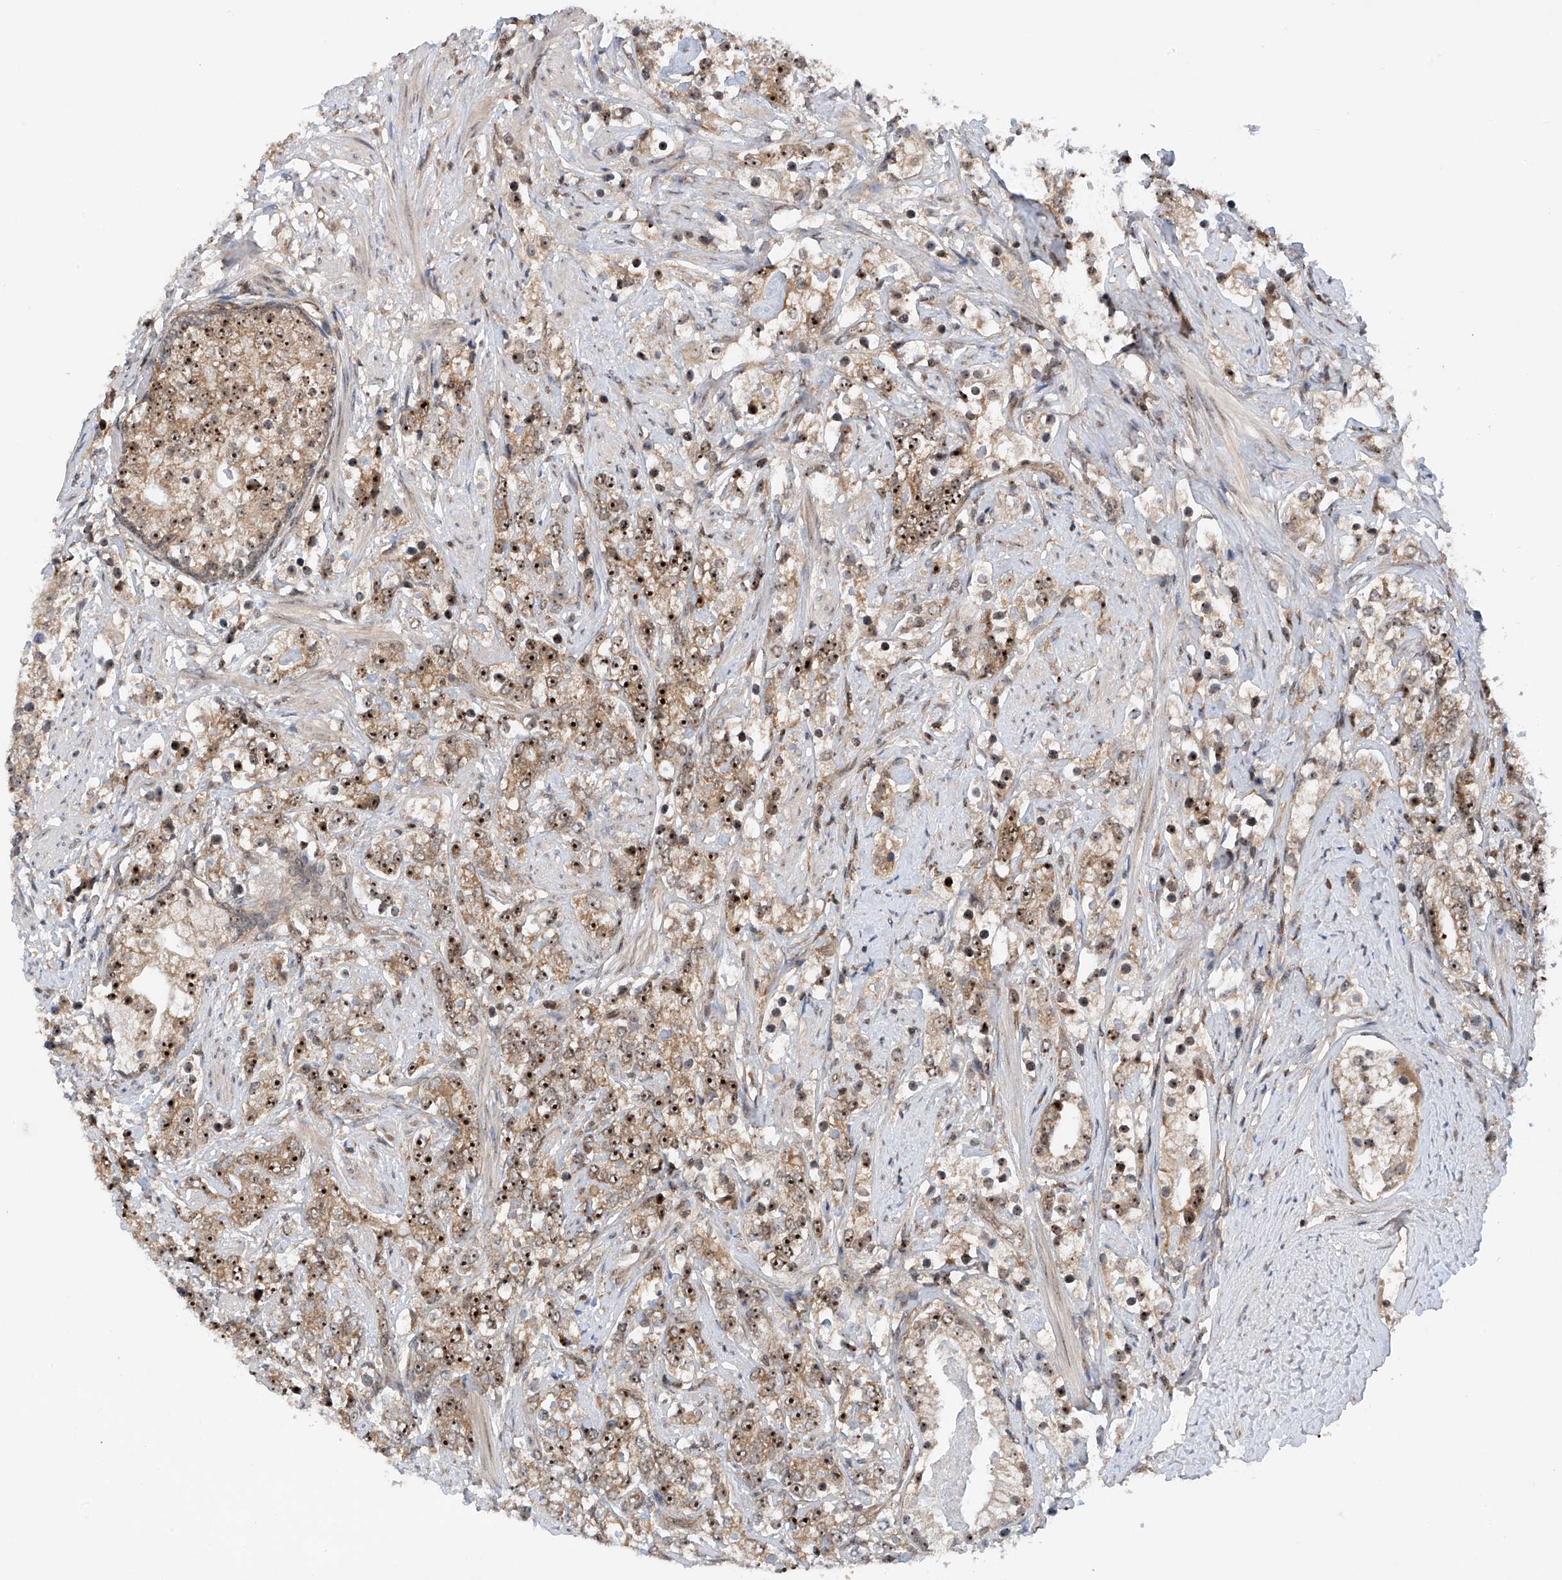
{"staining": {"intensity": "moderate", "quantity": ">75%", "location": "cytoplasmic/membranous,nuclear"}, "tissue": "prostate cancer", "cell_type": "Tumor cells", "image_type": "cancer", "snomed": [{"axis": "morphology", "description": "Adenocarcinoma, High grade"}, {"axis": "topography", "description": "Prostate"}], "caption": "Immunohistochemical staining of prostate cancer (high-grade adenocarcinoma) demonstrates moderate cytoplasmic/membranous and nuclear protein expression in about >75% of tumor cells.", "gene": "C1orf131", "patient": {"sex": "male", "age": 69}}